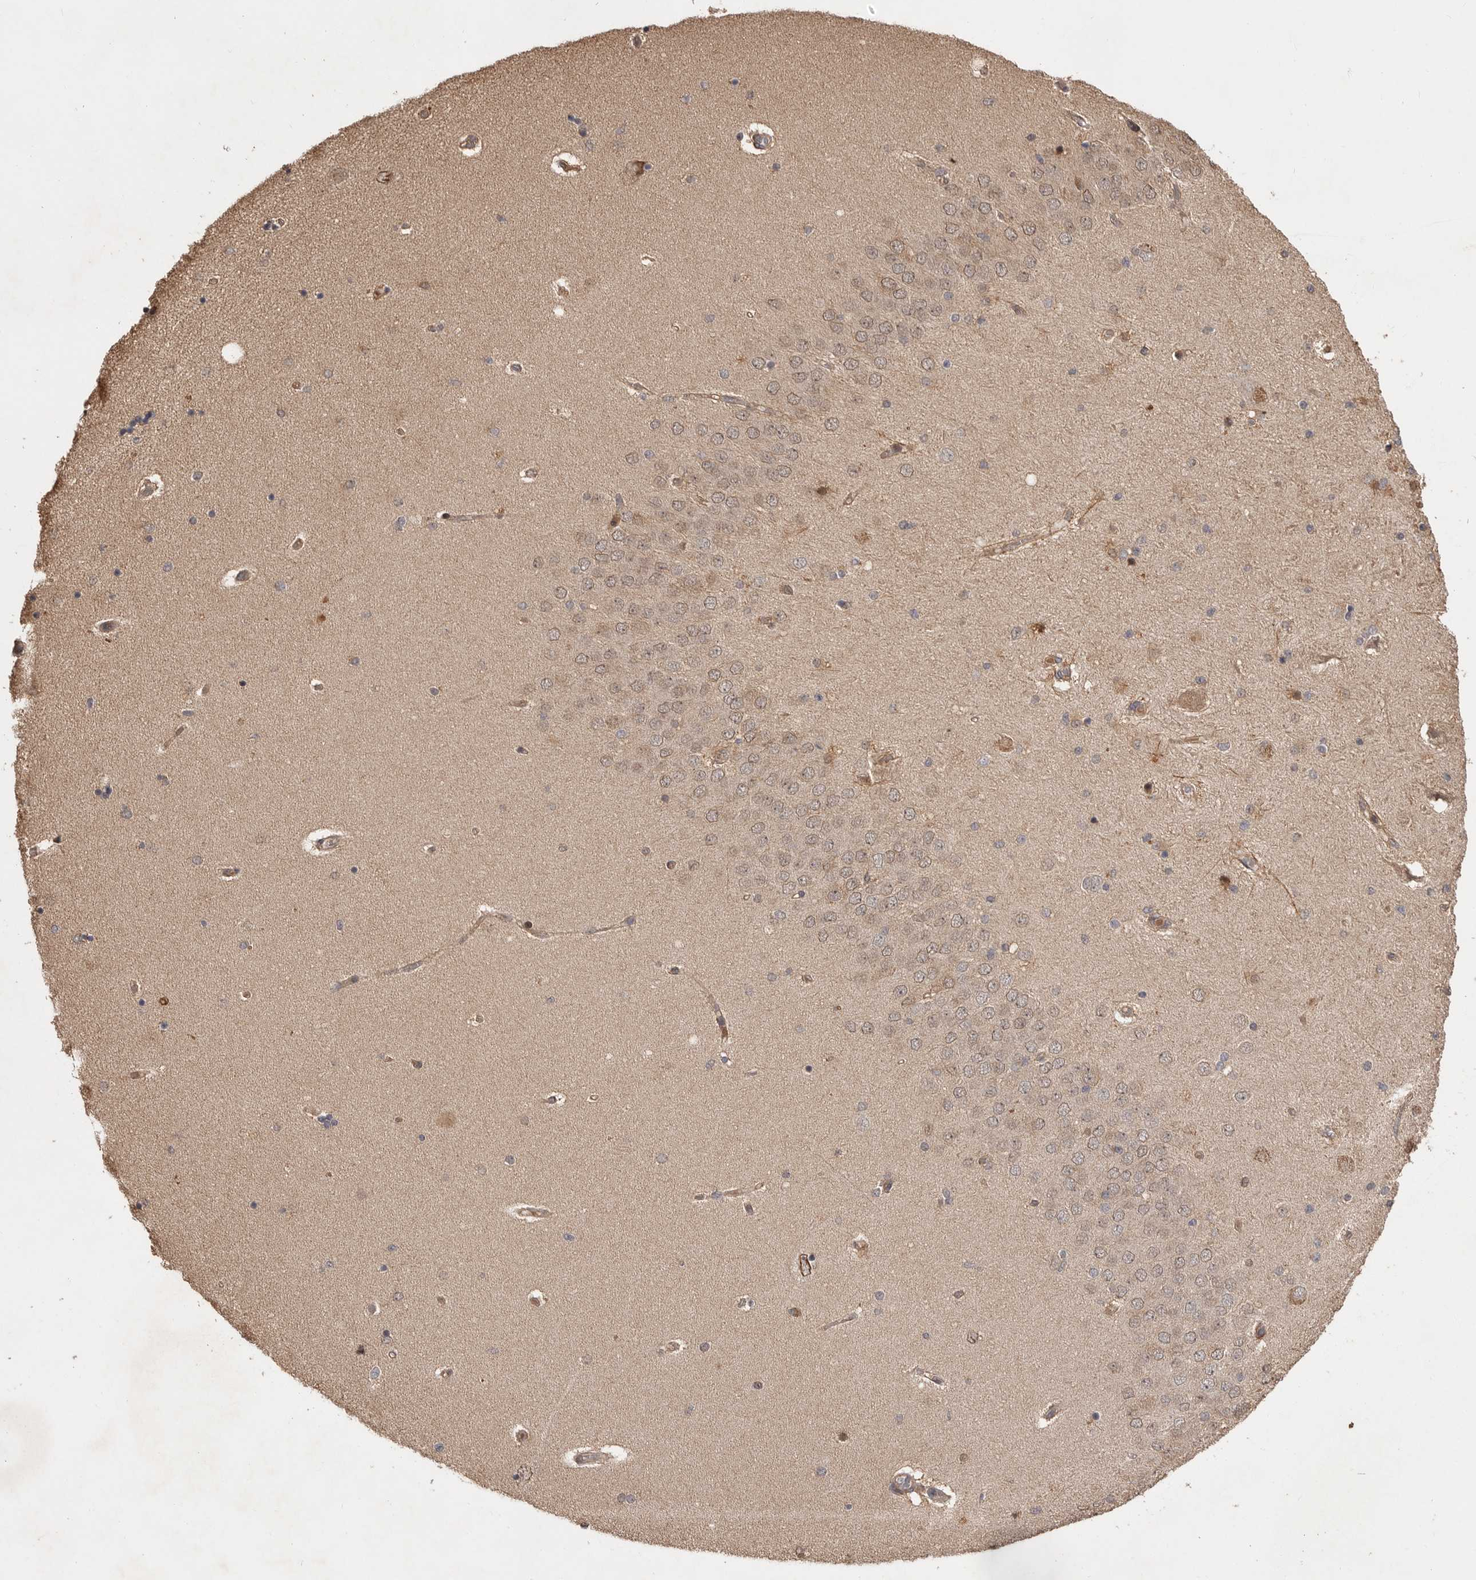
{"staining": {"intensity": "weak", "quantity": "<25%", "location": "cytoplasmic/membranous"}, "tissue": "hippocampus", "cell_type": "Glial cells", "image_type": "normal", "snomed": [{"axis": "morphology", "description": "Normal tissue, NOS"}, {"axis": "topography", "description": "Hippocampus"}], "caption": "DAB immunohistochemical staining of unremarkable human hippocampus displays no significant expression in glial cells. (DAB immunohistochemistry (IHC), high magnification).", "gene": "VN1R4", "patient": {"sex": "female", "age": 54}}